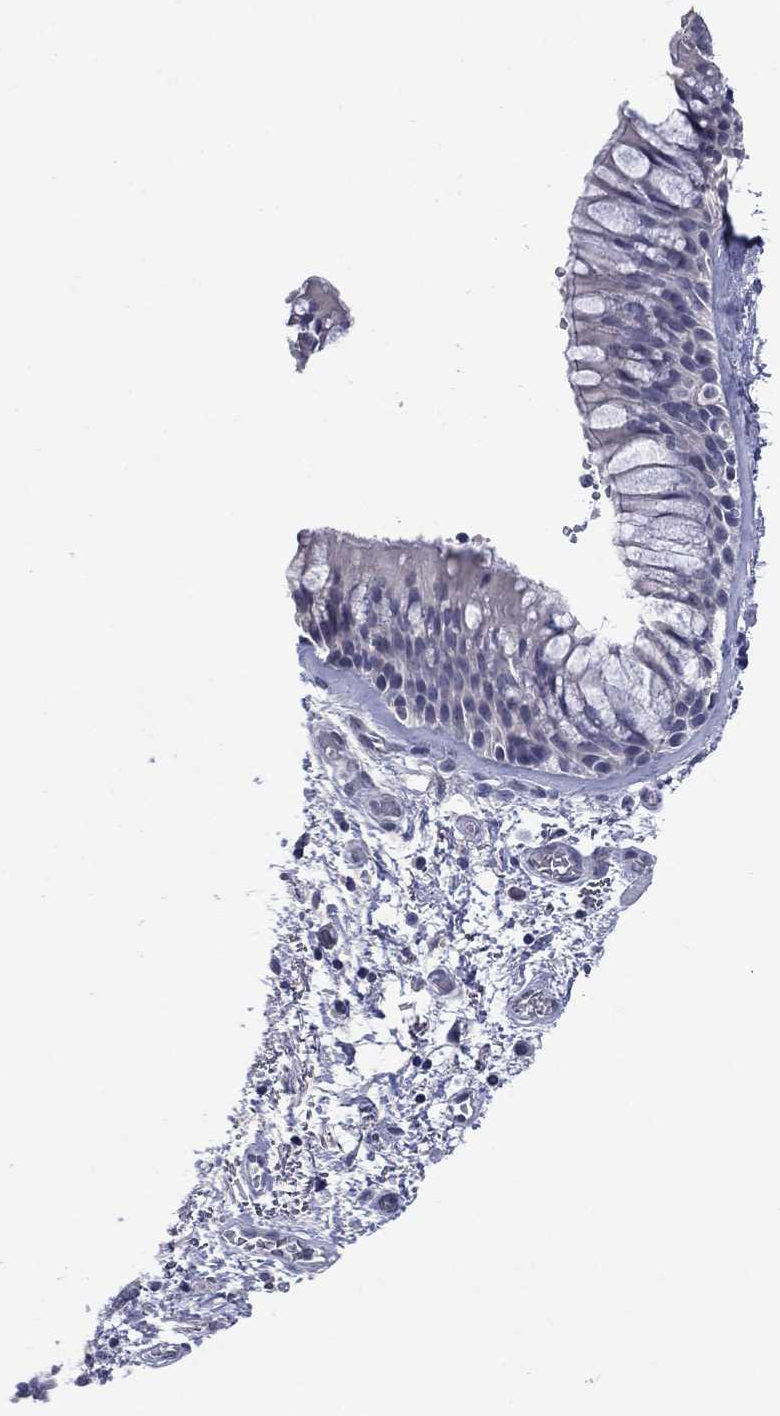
{"staining": {"intensity": "negative", "quantity": "none", "location": "none"}, "tissue": "bronchus", "cell_type": "Respiratory epithelial cells", "image_type": "normal", "snomed": [{"axis": "morphology", "description": "Normal tissue, NOS"}, {"axis": "topography", "description": "Bronchus"}, {"axis": "topography", "description": "Lung"}], "caption": "High power microscopy photomicrograph of an immunohistochemistry (IHC) image of benign bronchus, revealing no significant expression in respiratory epithelial cells.", "gene": "SLC51A", "patient": {"sex": "female", "age": 57}}